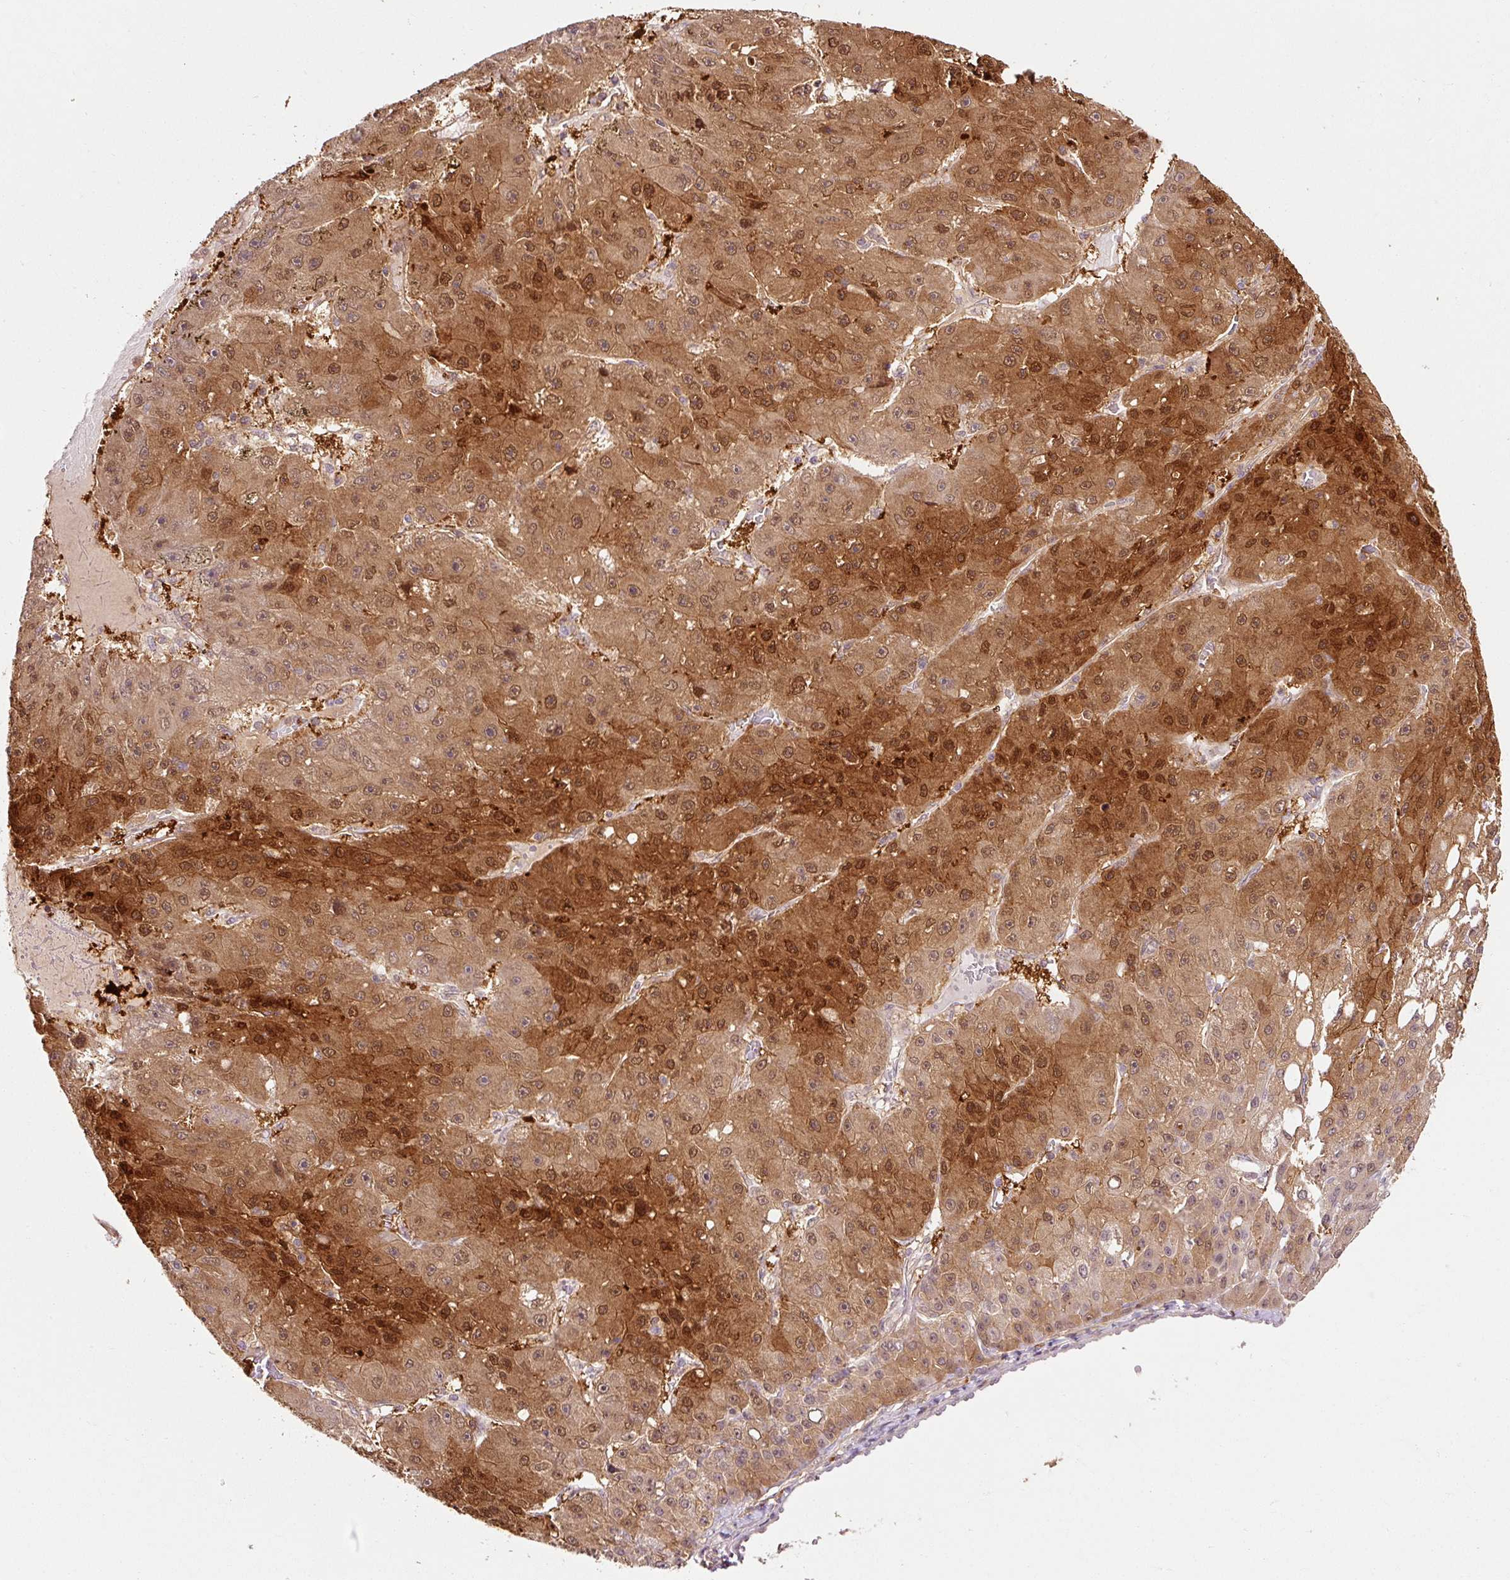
{"staining": {"intensity": "strong", "quantity": ">75%", "location": "cytoplasmic/membranous,nuclear"}, "tissue": "liver cancer", "cell_type": "Tumor cells", "image_type": "cancer", "snomed": [{"axis": "morphology", "description": "Carcinoma, Hepatocellular, NOS"}, {"axis": "topography", "description": "Liver"}], "caption": "Immunohistochemistry micrograph of neoplastic tissue: human liver cancer stained using immunohistochemistry displays high levels of strong protein expression localized specifically in the cytoplasmic/membranous and nuclear of tumor cells, appearing as a cytoplasmic/membranous and nuclear brown color.", "gene": "FBXL14", "patient": {"sex": "male", "age": 67}}